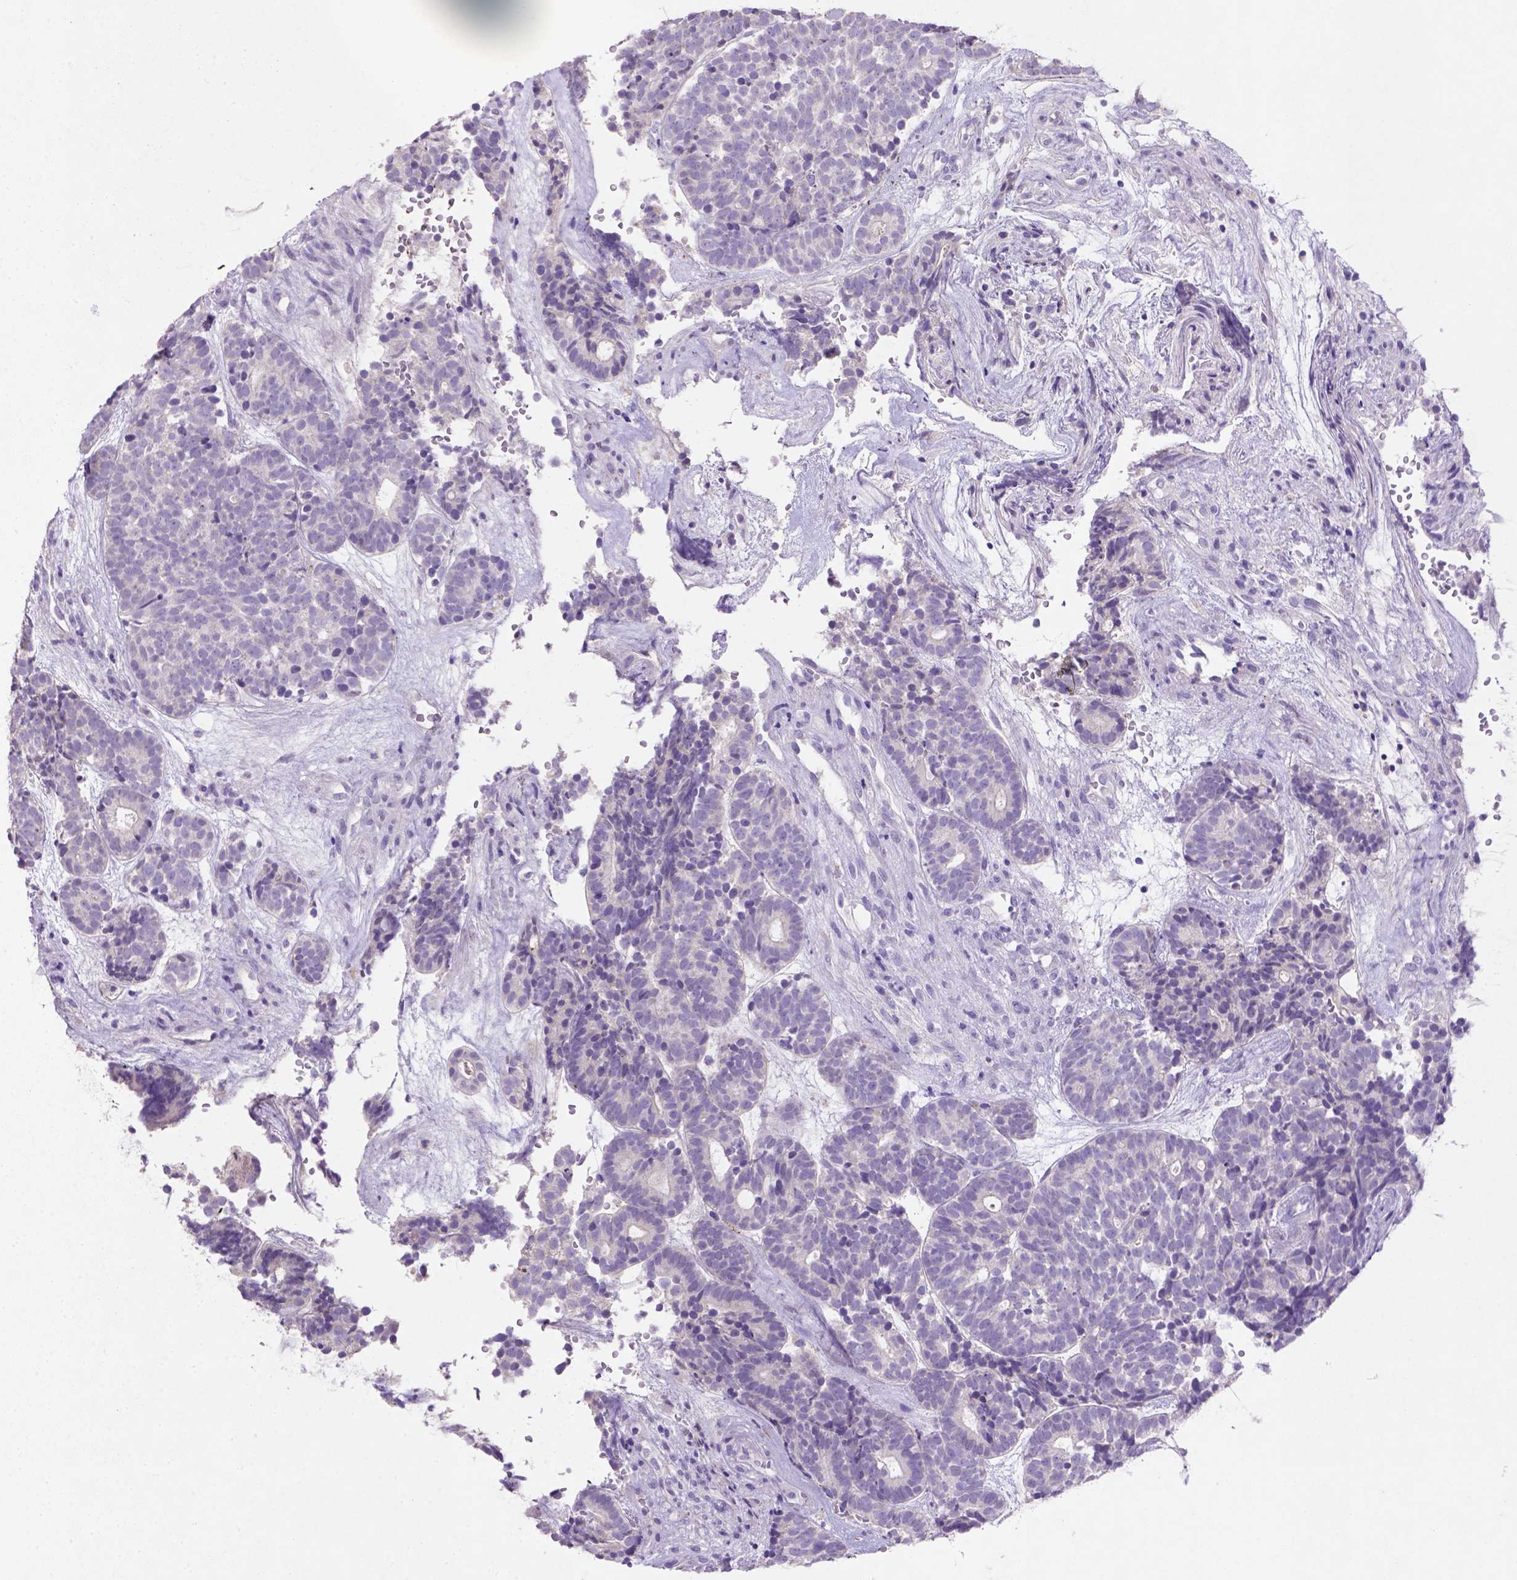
{"staining": {"intensity": "negative", "quantity": "none", "location": "none"}, "tissue": "head and neck cancer", "cell_type": "Tumor cells", "image_type": "cancer", "snomed": [{"axis": "morphology", "description": "Adenocarcinoma, NOS"}, {"axis": "topography", "description": "Head-Neck"}], "caption": "Immunohistochemistry photomicrograph of neoplastic tissue: human adenocarcinoma (head and neck) stained with DAB displays no significant protein staining in tumor cells.", "gene": "NUDT2", "patient": {"sex": "female", "age": 81}}